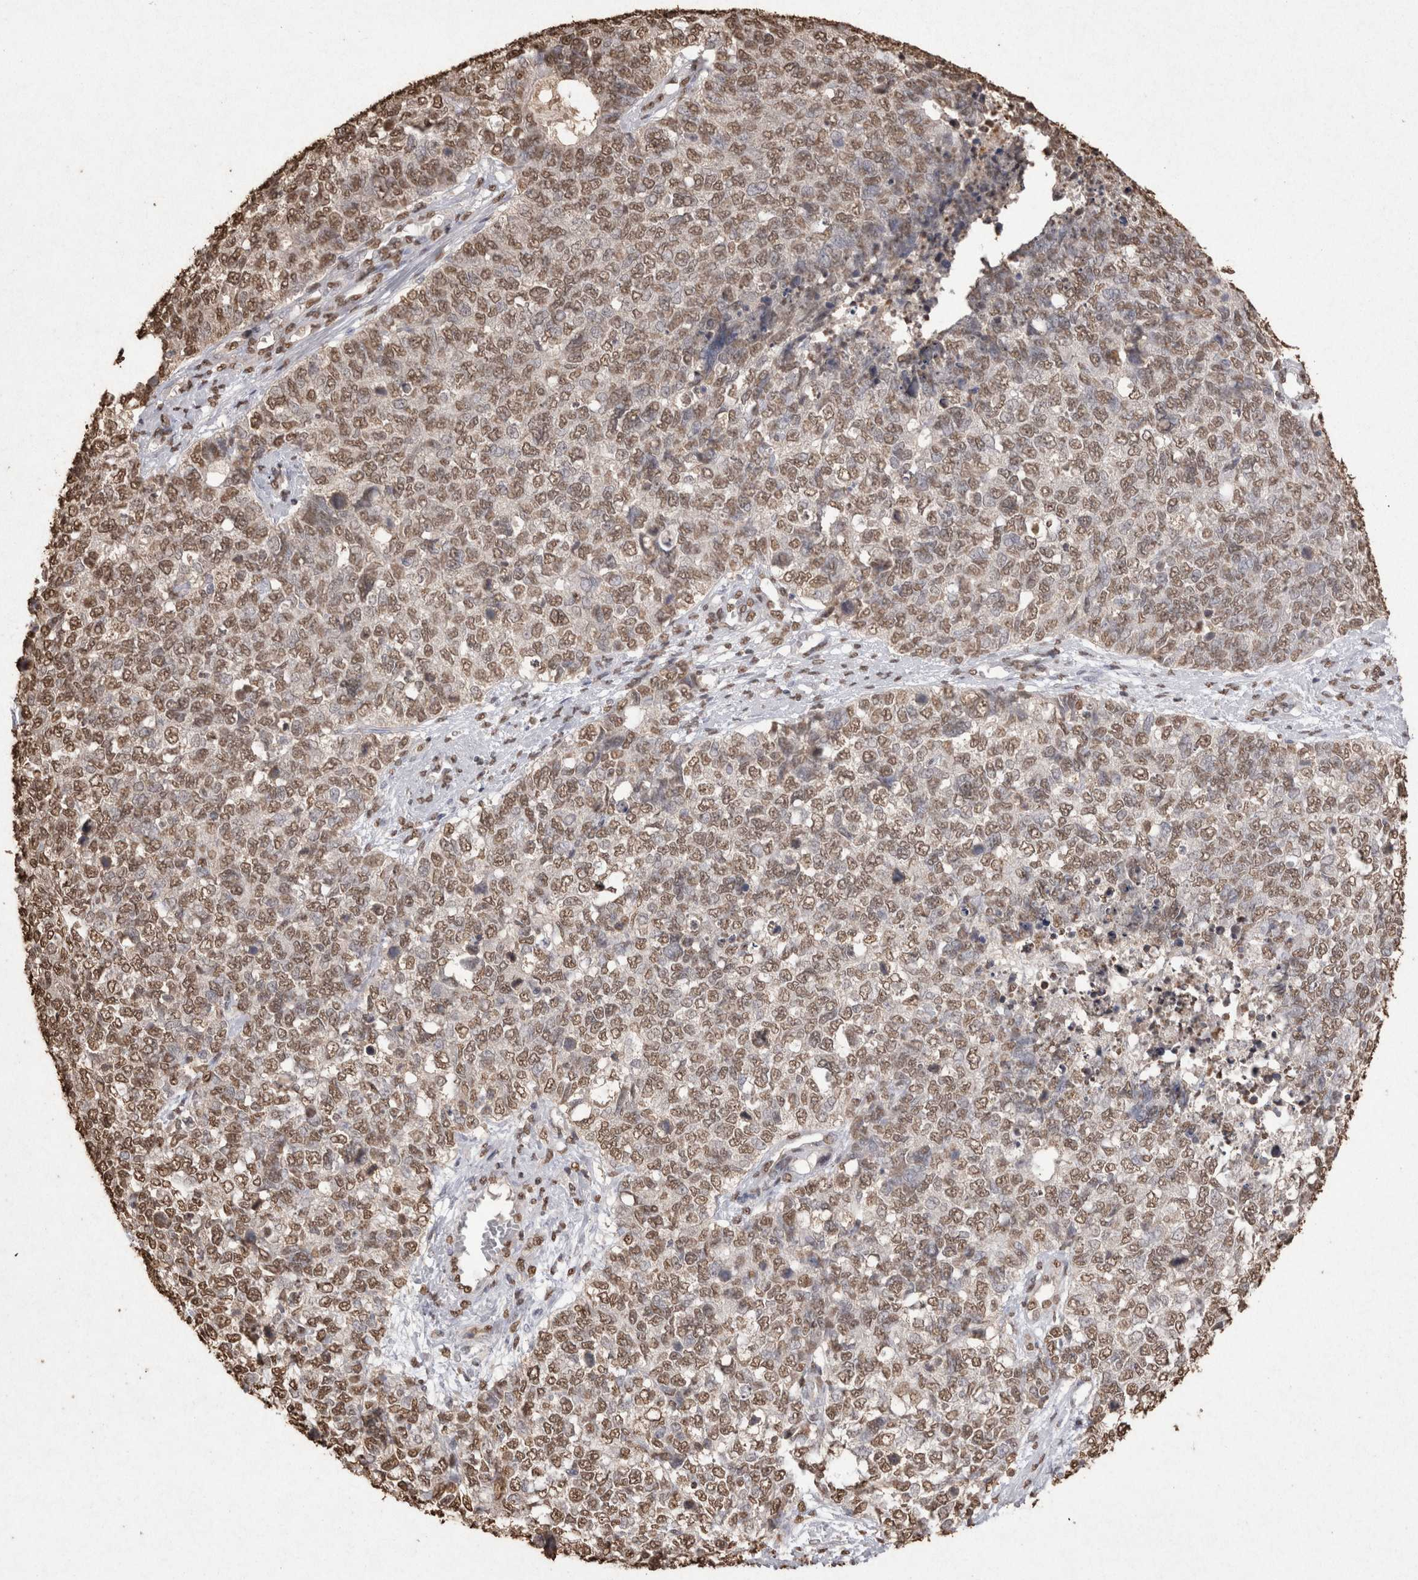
{"staining": {"intensity": "moderate", "quantity": ">75%", "location": "nuclear"}, "tissue": "cervical cancer", "cell_type": "Tumor cells", "image_type": "cancer", "snomed": [{"axis": "morphology", "description": "Squamous cell carcinoma, NOS"}, {"axis": "topography", "description": "Cervix"}], "caption": "Cervical cancer stained with IHC displays moderate nuclear staining in approximately >75% of tumor cells.", "gene": "POU5F1", "patient": {"sex": "female", "age": 63}}